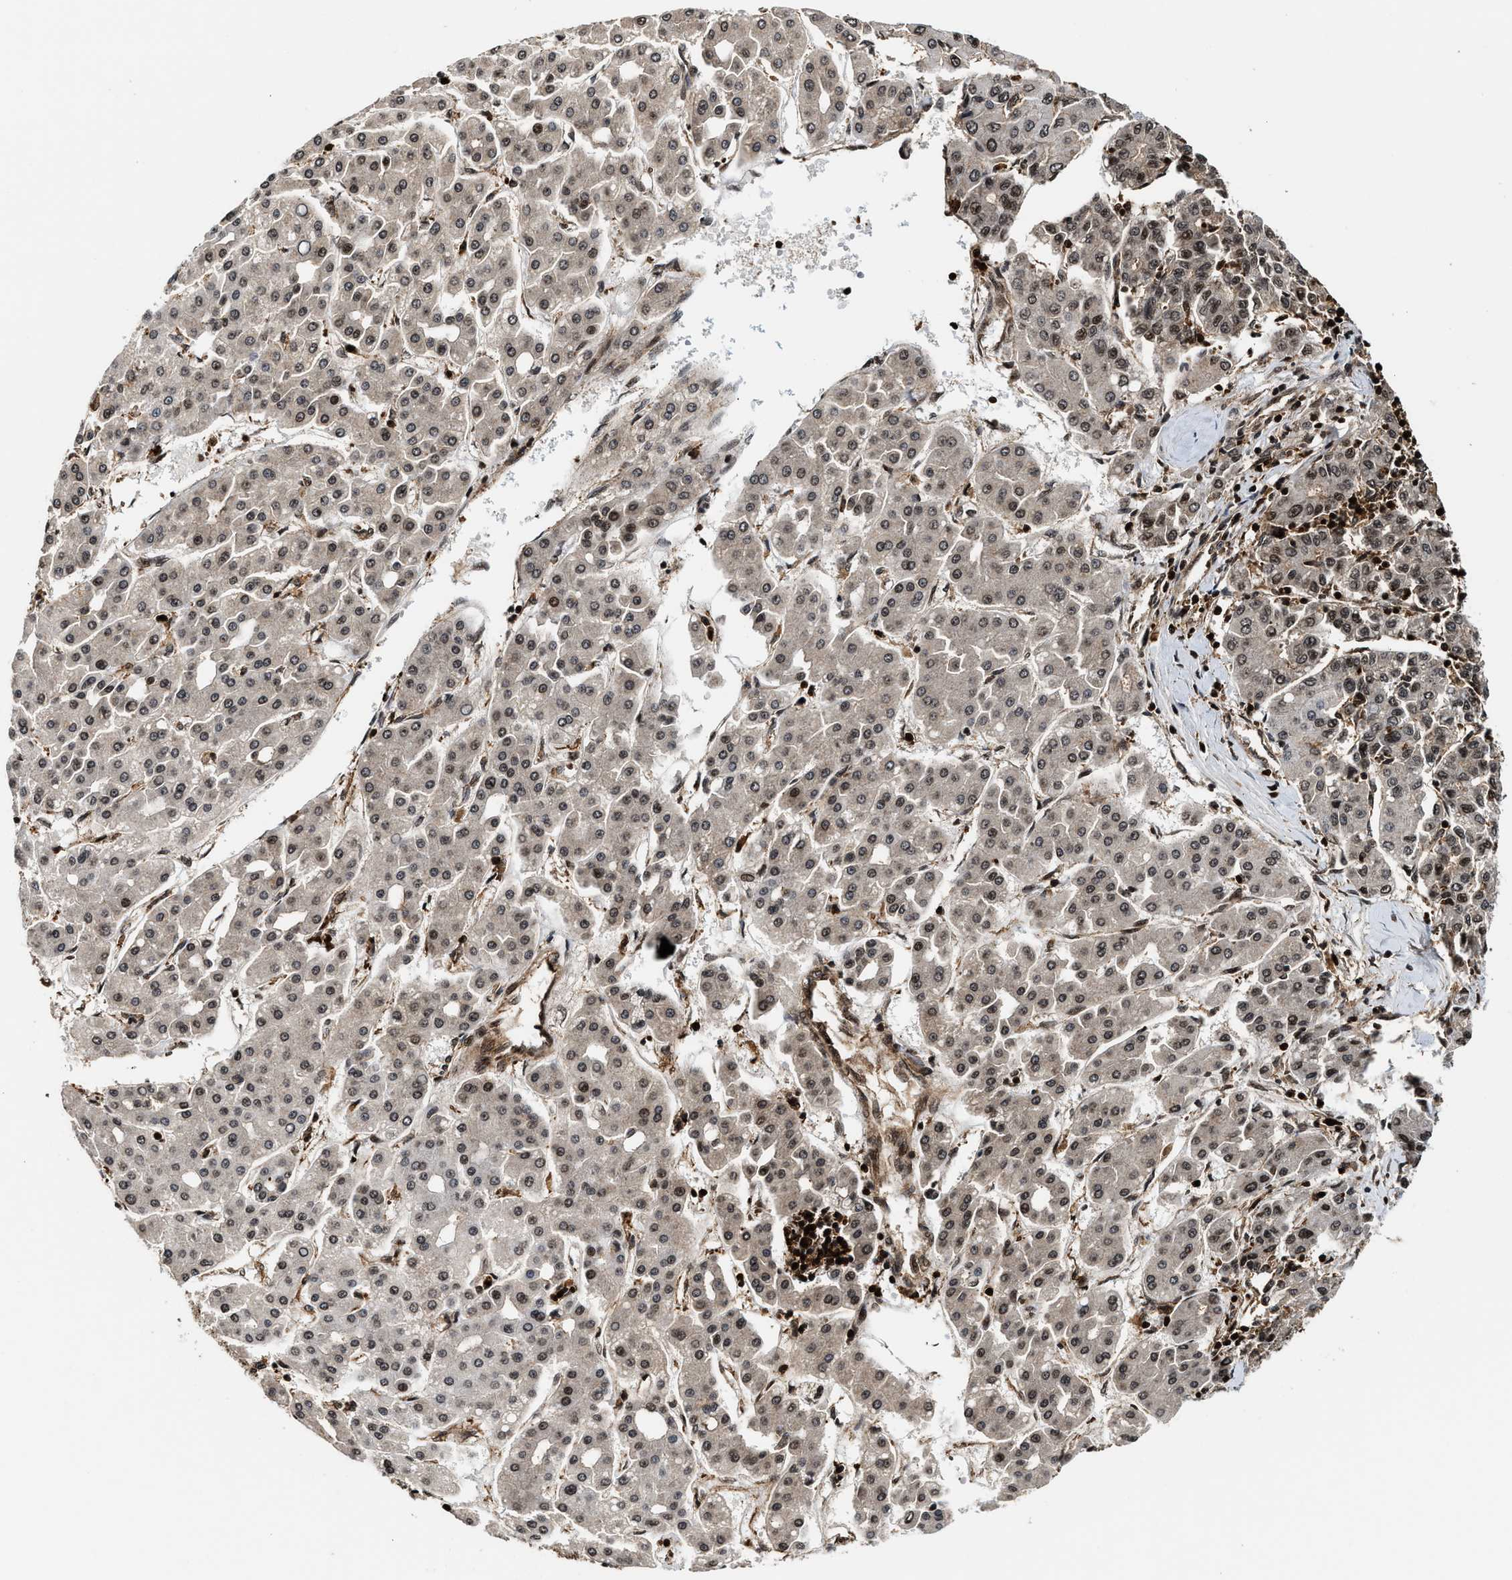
{"staining": {"intensity": "moderate", "quantity": "25%-75%", "location": "nuclear"}, "tissue": "liver cancer", "cell_type": "Tumor cells", "image_type": "cancer", "snomed": [{"axis": "morphology", "description": "Carcinoma, Hepatocellular, NOS"}, {"axis": "topography", "description": "Liver"}], "caption": "An image of human liver cancer stained for a protein displays moderate nuclear brown staining in tumor cells.", "gene": "MDM2", "patient": {"sex": "male", "age": 65}}